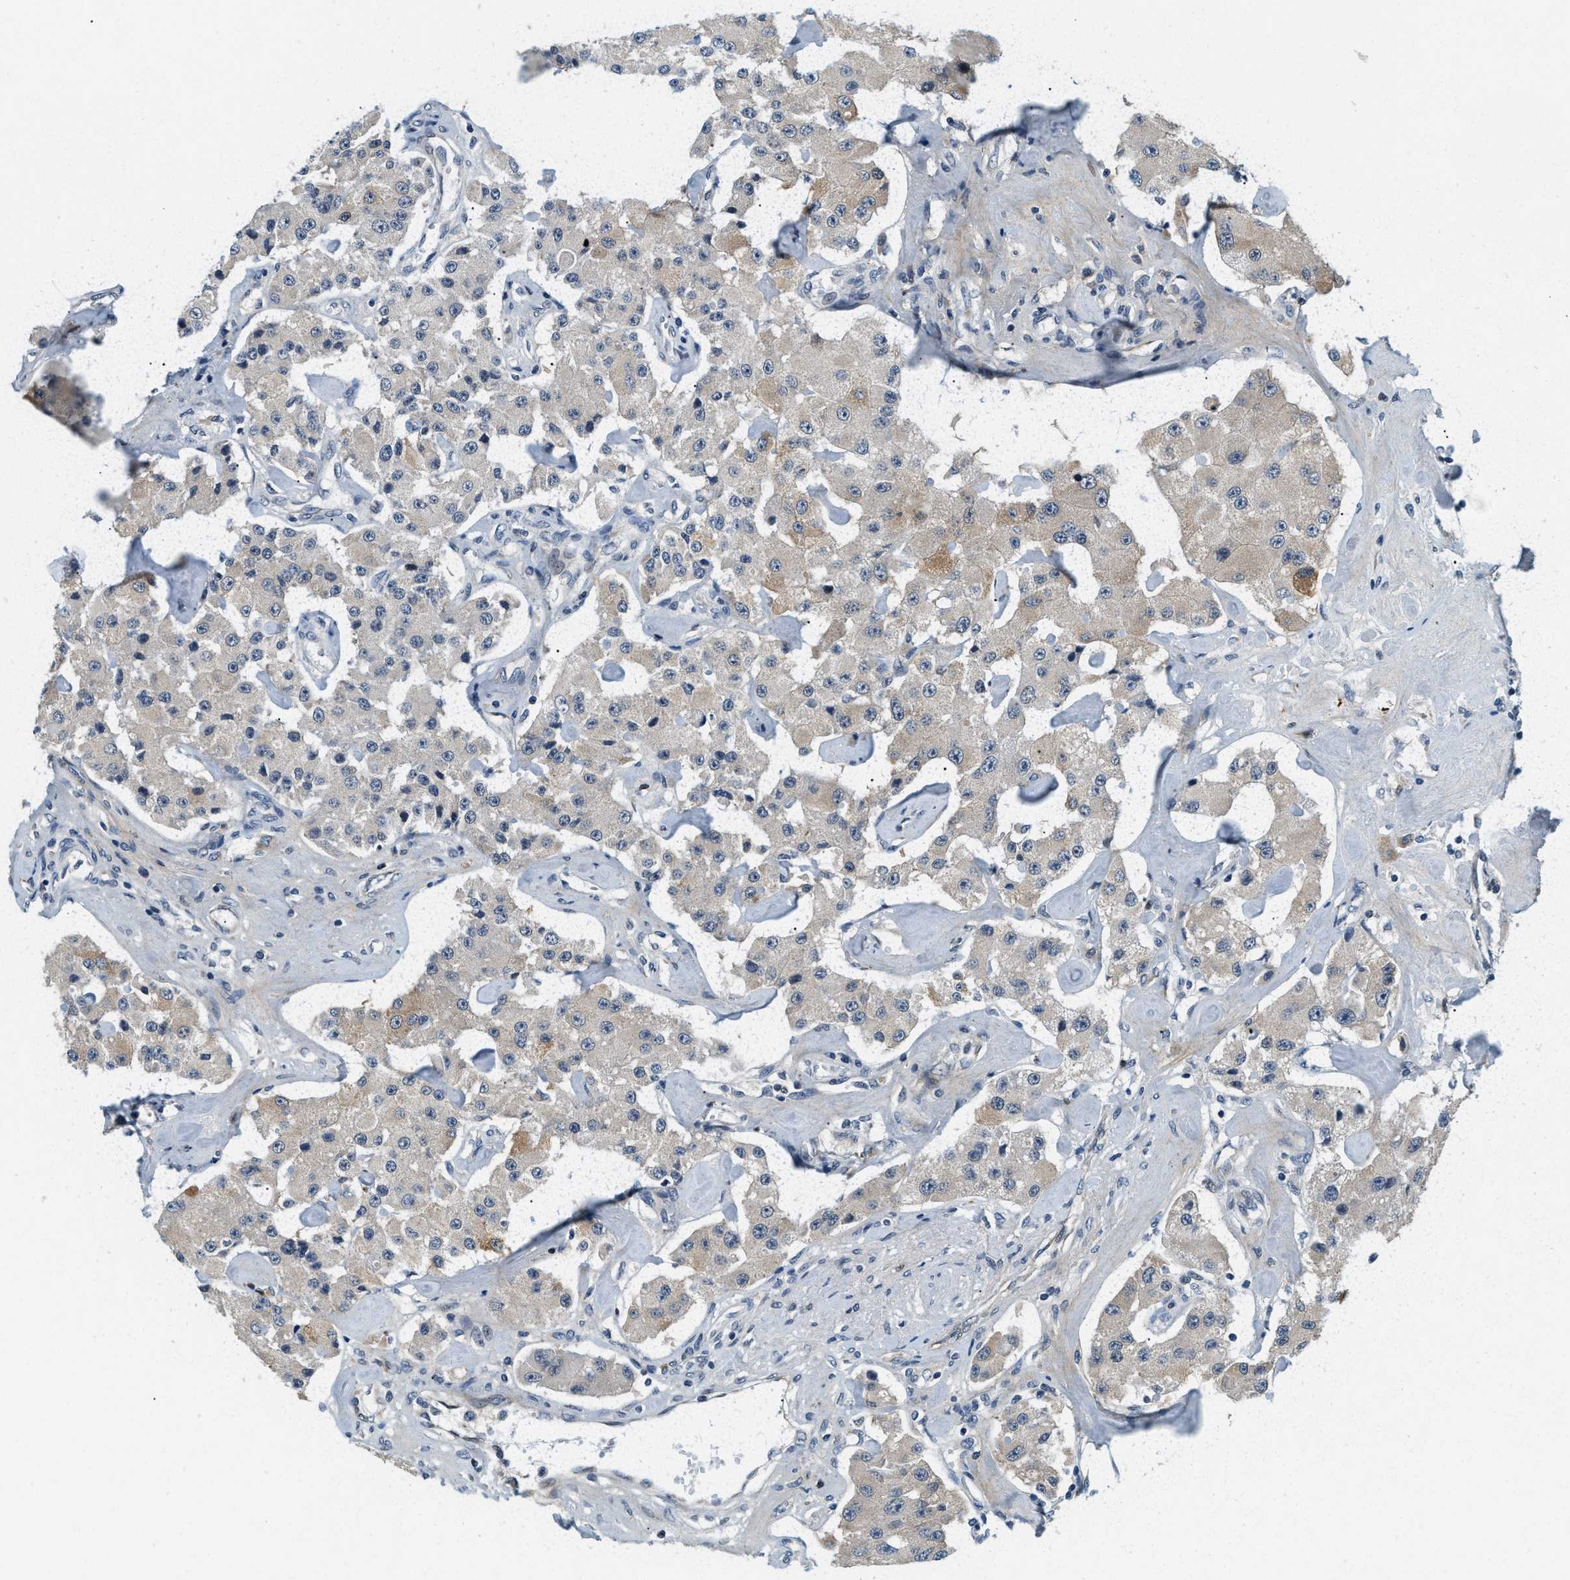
{"staining": {"intensity": "negative", "quantity": "none", "location": "none"}, "tissue": "carcinoid", "cell_type": "Tumor cells", "image_type": "cancer", "snomed": [{"axis": "morphology", "description": "Carcinoid, malignant, NOS"}, {"axis": "topography", "description": "Pancreas"}], "caption": "Malignant carcinoid stained for a protein using immunohistochemistry shows no expression tumor cells.", "gene": "YAE1", "patient": {"sex": "male", "age": 41}}